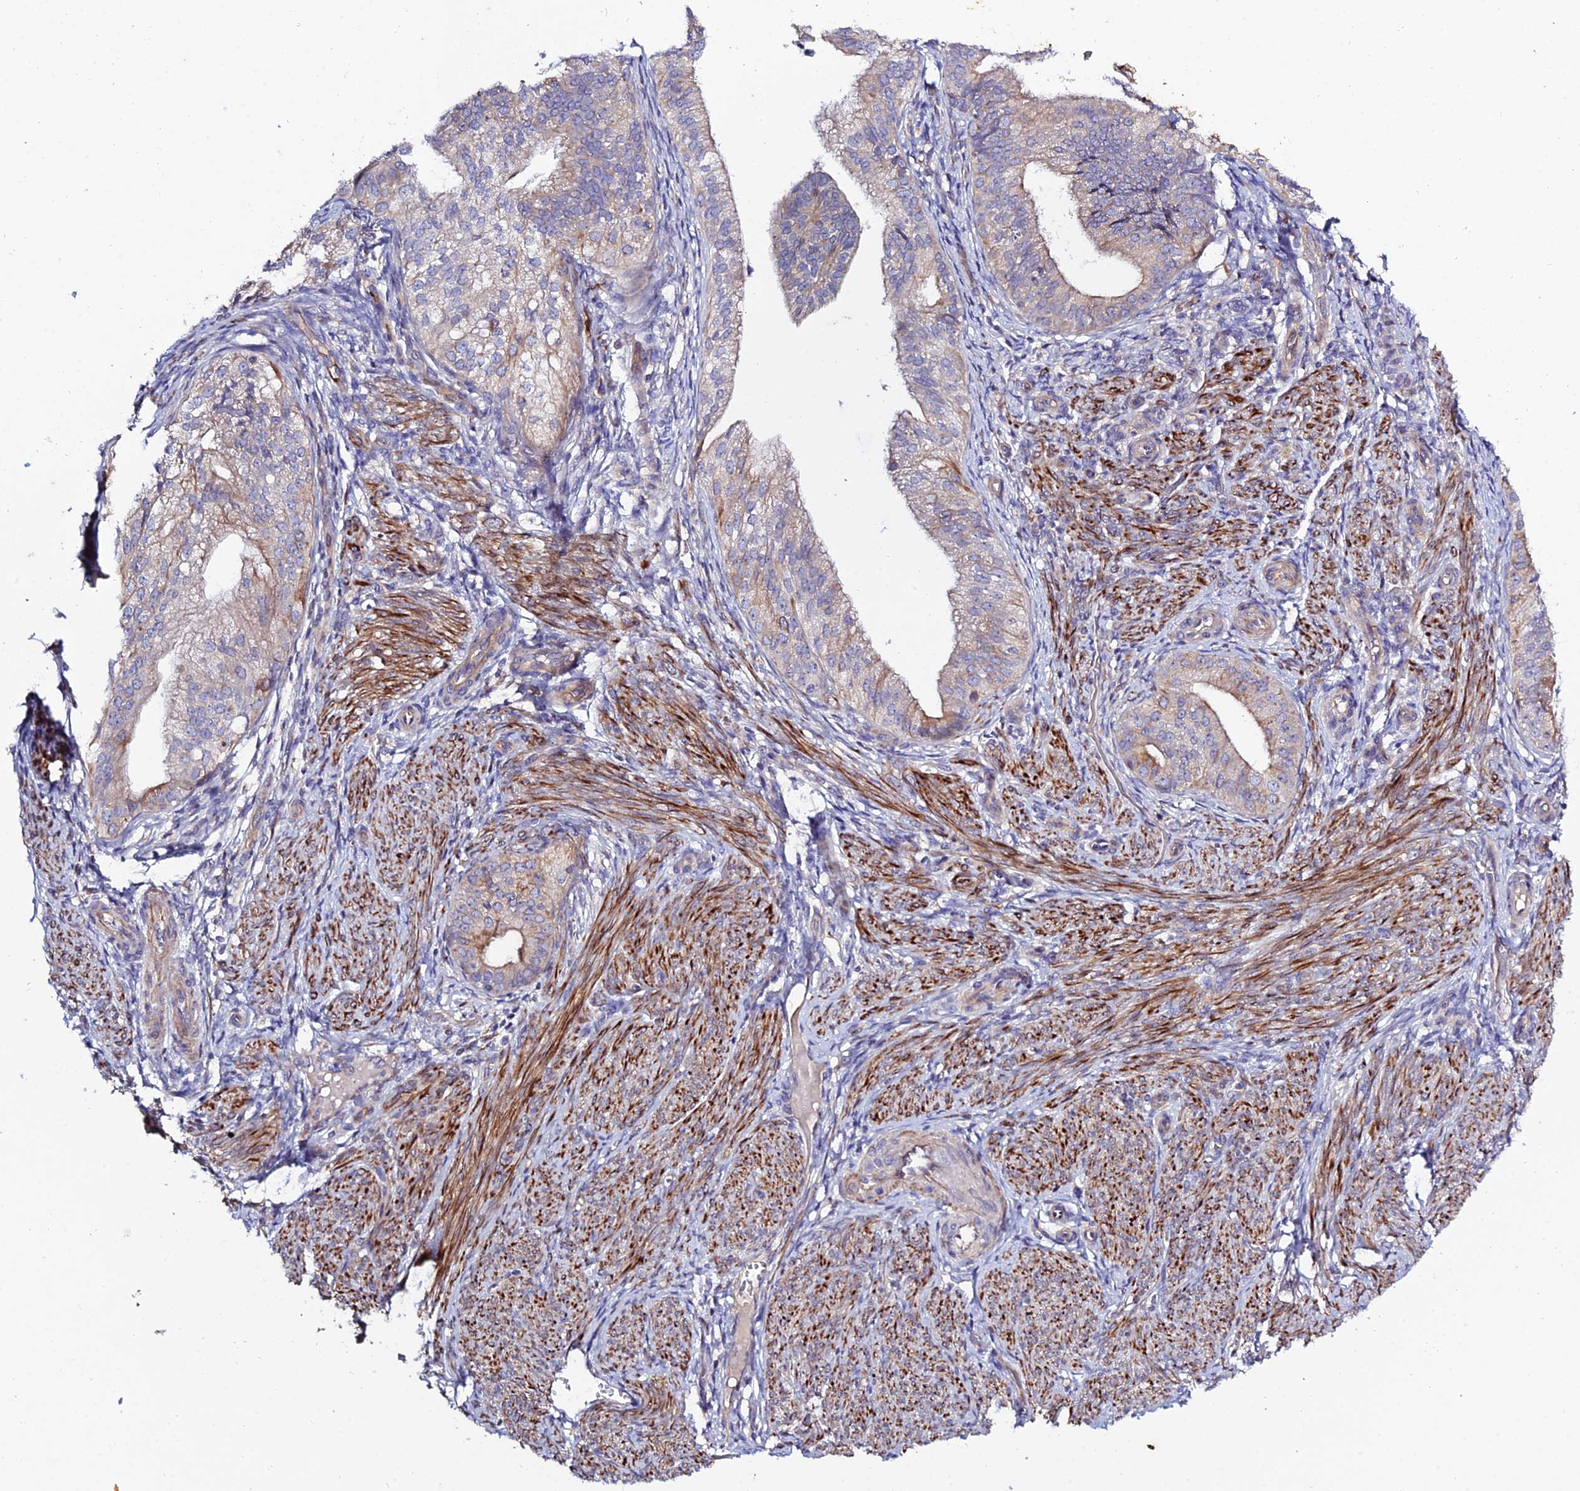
{"staining": {"intensity": "moderate", "quantity": "<25%", "location": "cytoplasmic/membranous"}, "tissue": "endometrial cancer", "cell_type": "Tumor cells", "image_type": "cancer", "snomed": [{"axis": "morphology", "description": "Adenocarcinoma, NOS"}, {"axis": "topography", "description": "Endometrium"}], "caption": "Immunohistochemical staining of human endometrial cancer (adenocarcinoma) shows moderate cytoplasmic/membranous protein staining in about <25% of tumor cells.", "gene": "ARL6IP1", "patient": {"sex": "female", "age": 50}}